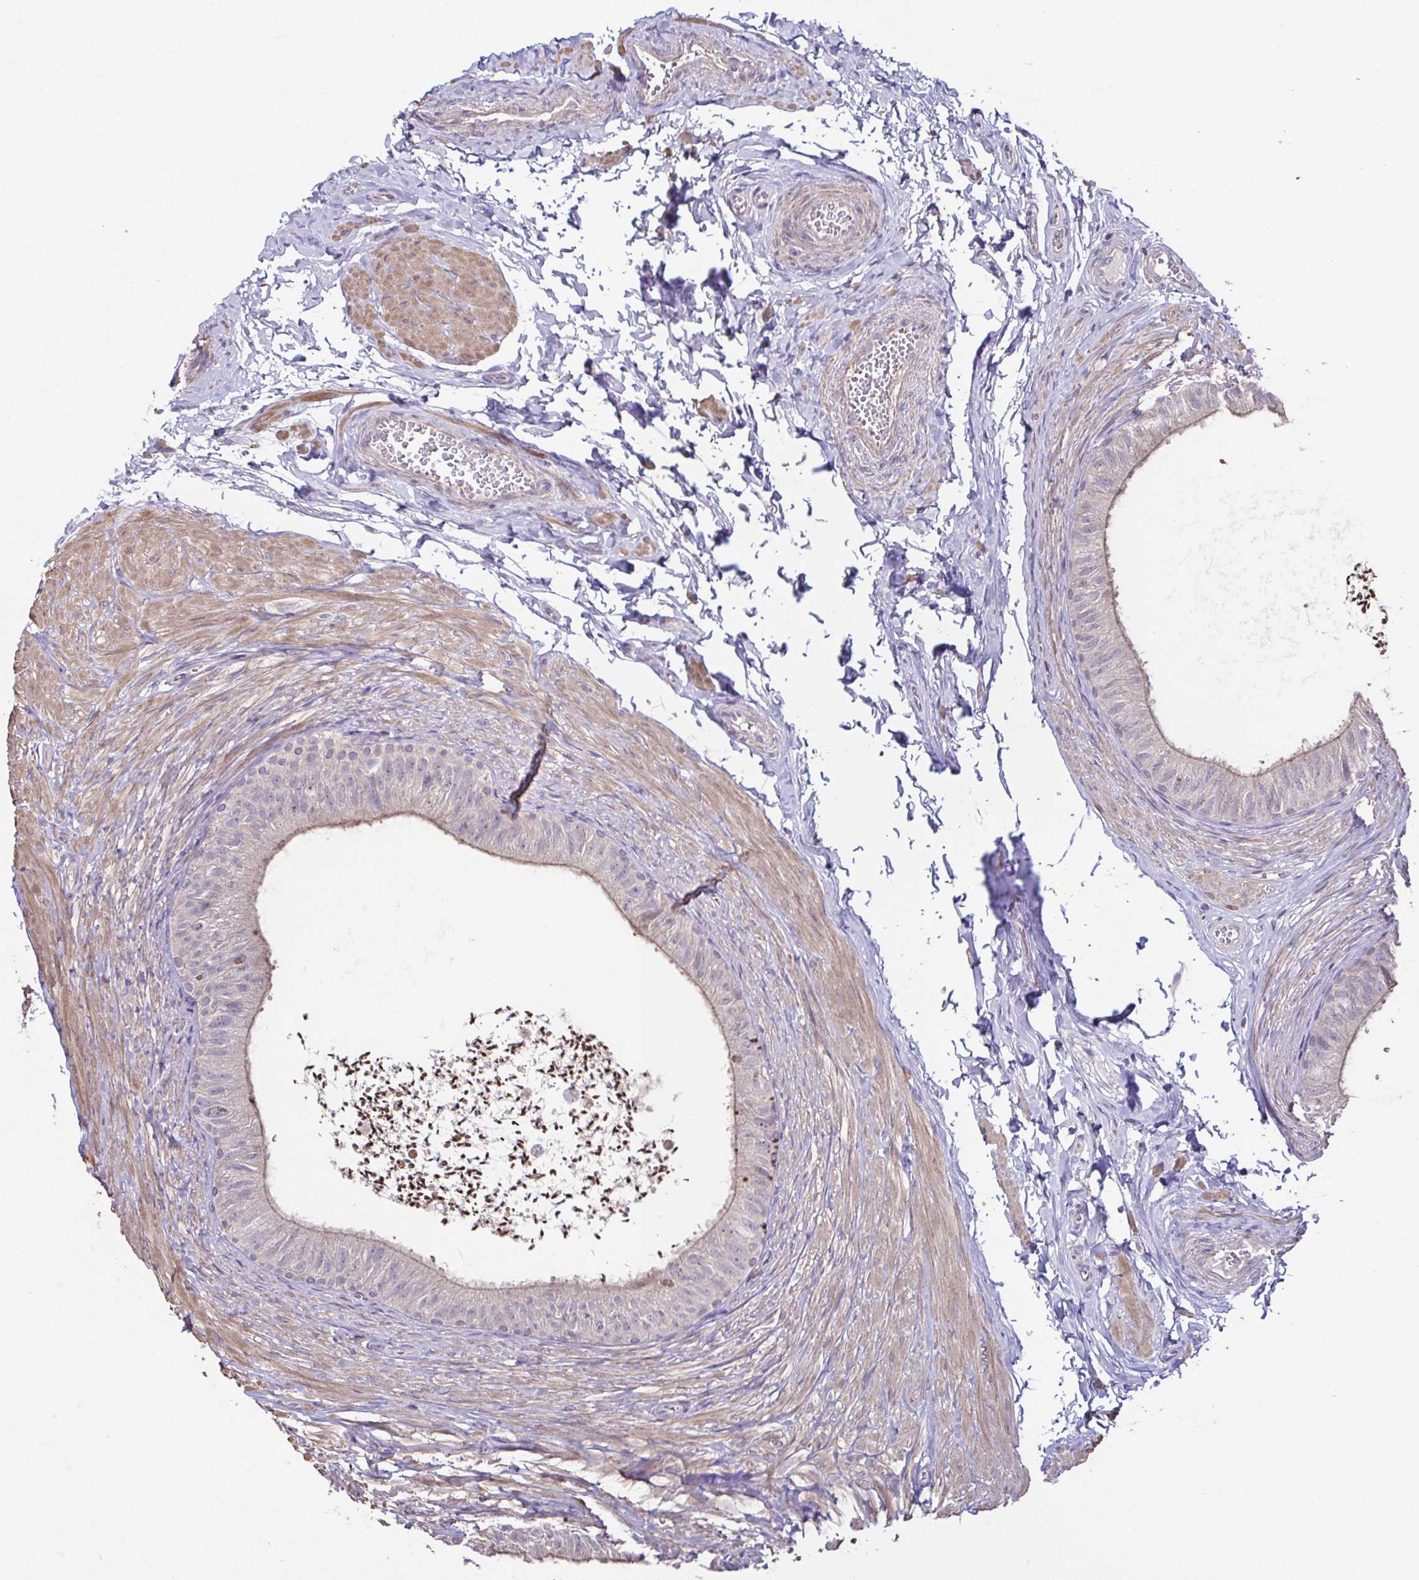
{"staining": {"intensity": "weak", "quantity": "25%-75%", "location": "cytoplasmic/membranous"}, "tissue": "epididymis", "cell_type": "Glandular cells", "image_type": "normal", "snomed": [{"axis": "morphology", "description": "Normal tissue, NOS"}, {"axis": "topography", "description": "Epididymis, spermatic cord, NOS"}, {"axis": "topography", "description": "Epididymis"}, {"axis": "topography", "description": "Peripheral nerve tissue"}], "caption": "The micrograph shows staining of unremarkable epididymis, revealing weak cytoplasmic/membranous protein staining (brown color) within glandular cells.", "gene": "ACTRT2", "patient": {"sex": "male", "age": 29}}